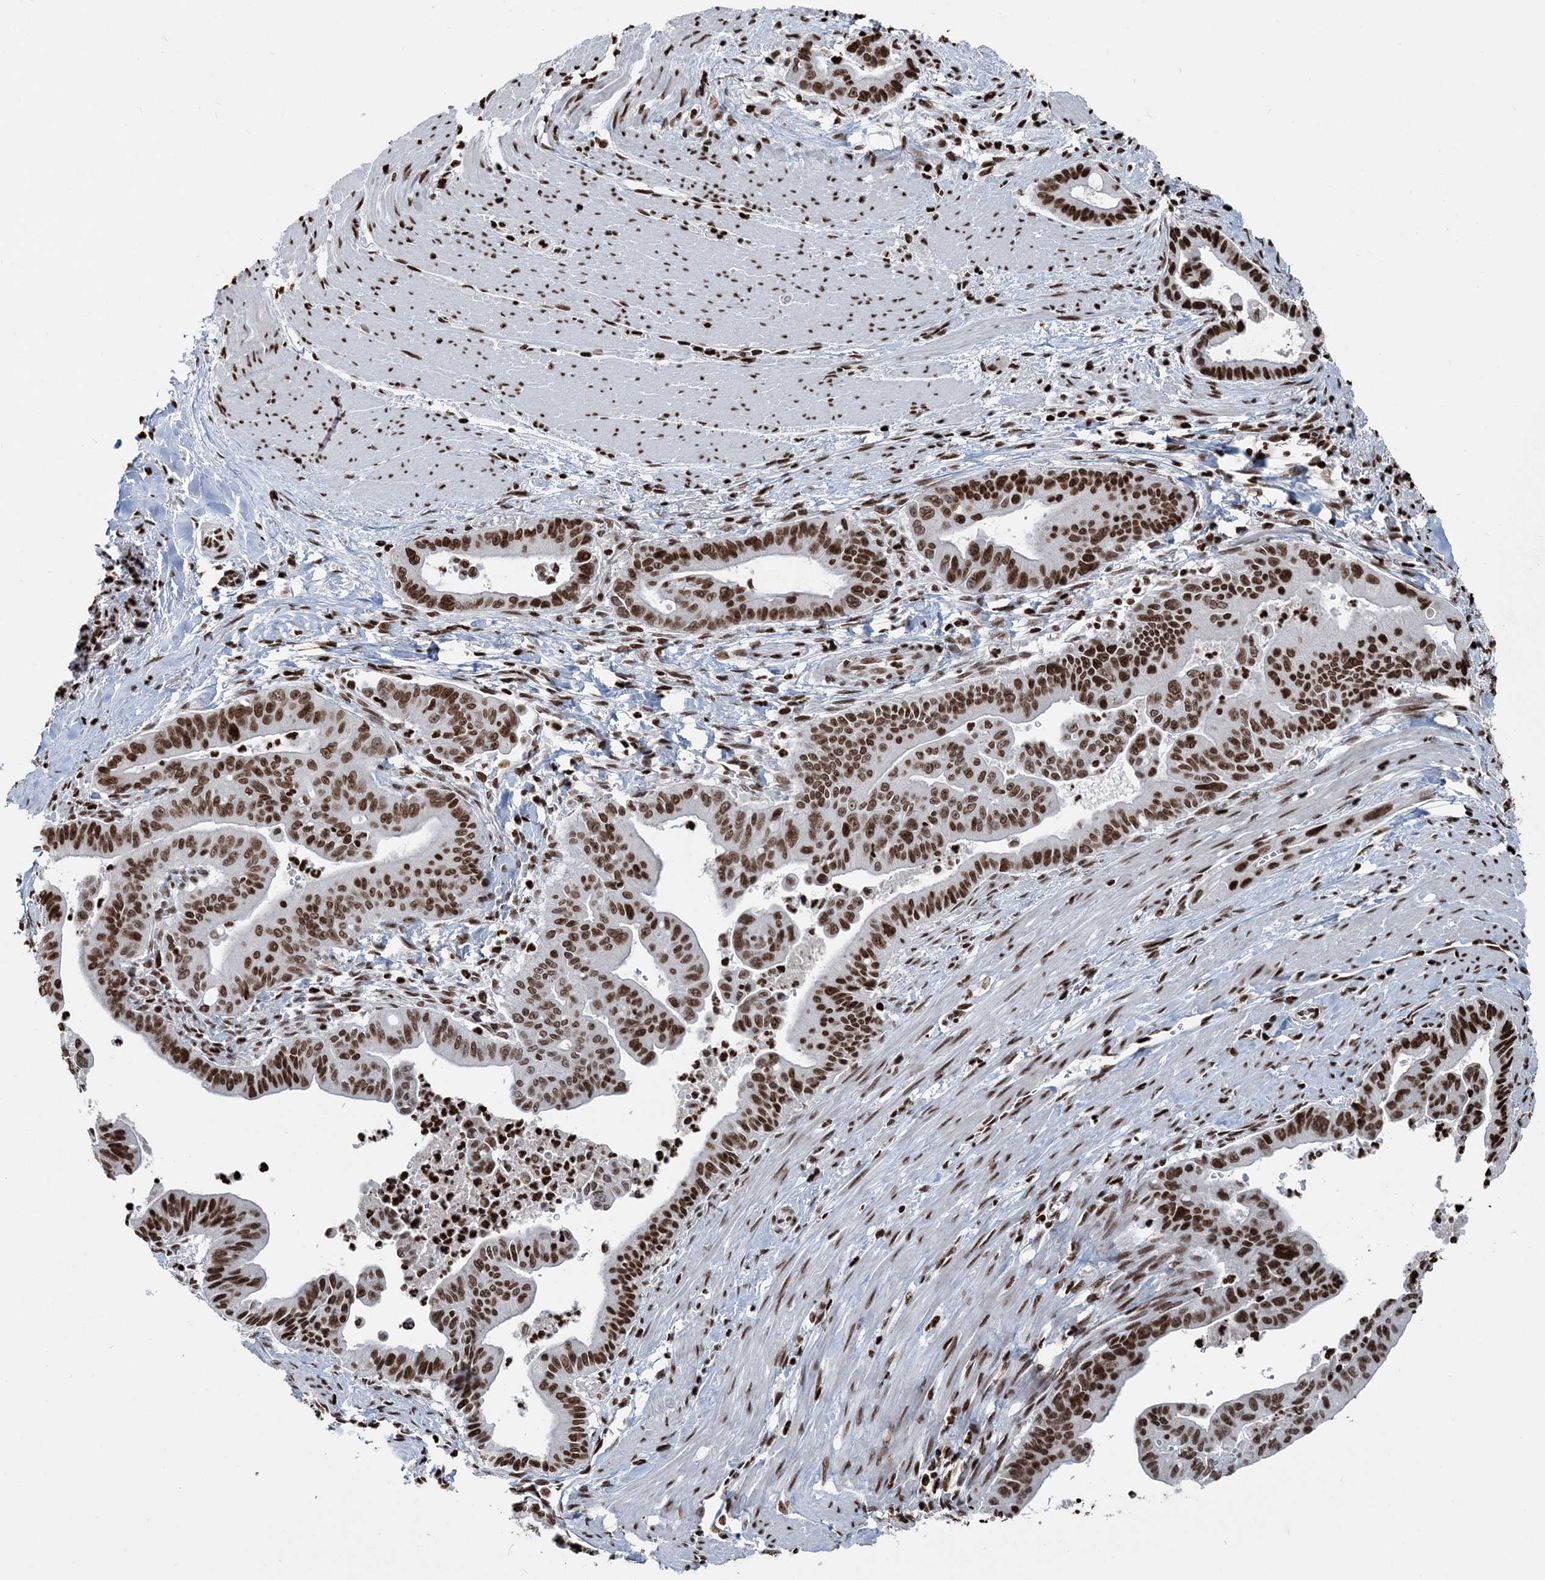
{"staining": {"intensity": "strong", "quantity": ">75%", "location": "nuclear"}, "tissue": "pancreatic cancer", "cell_type": "Tumor cells", "image_type": "cancer", "snomed": [{"axis": "morphology", "description": "Adenocarcinoma, NOS"}, {"axis": "topography", "description": "Pancreas"}], "caption": "Human adenocarcinoma (pancreatic) stained for a protein (brown) shows strong nuclear positive positivity in about >75% of tumor cells.", "gene": "H3-3B", "patient": {"sex": "male", "age": 70}}